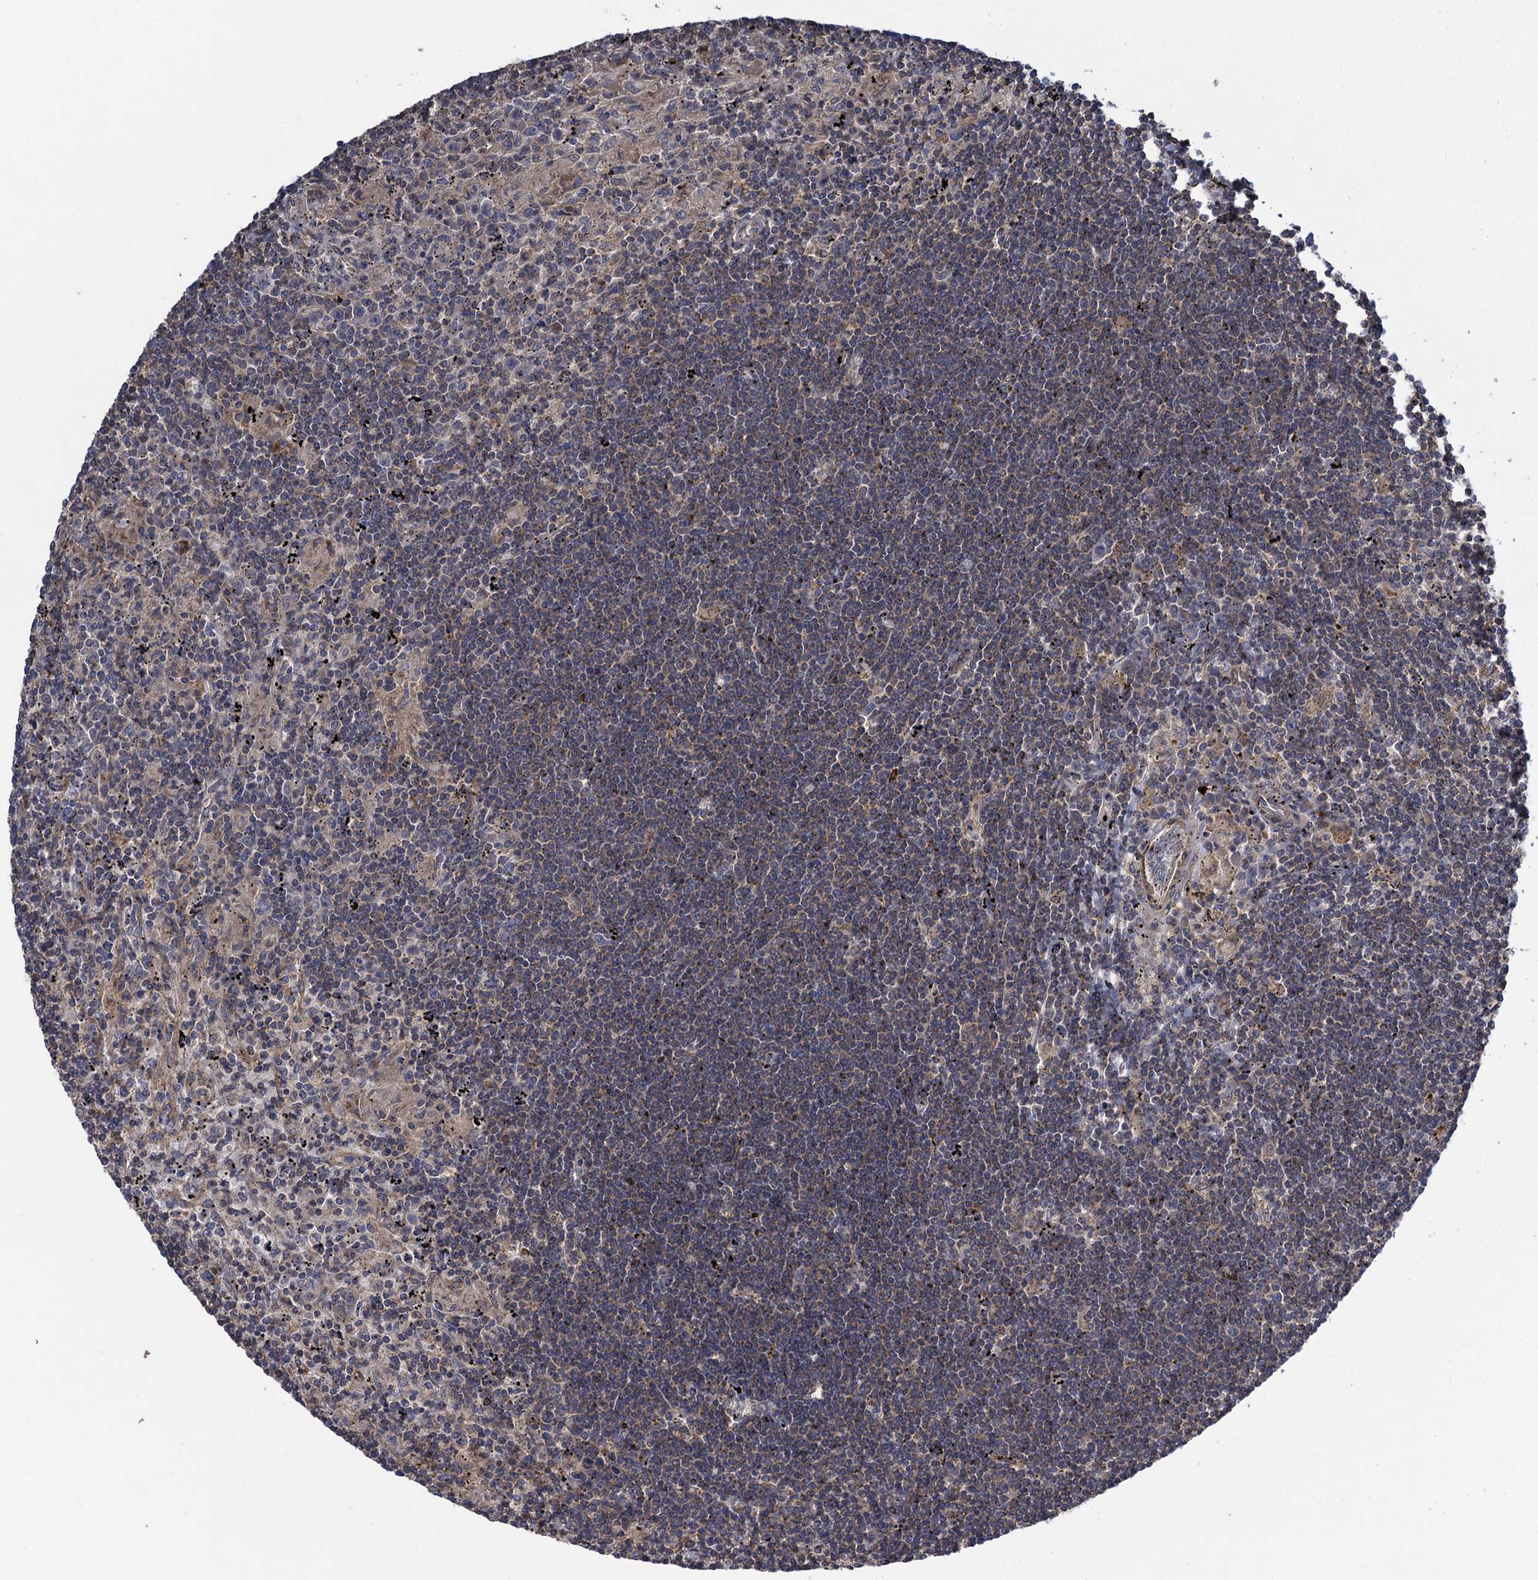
{"staining": {"intensity": "negative", "quantity": "none", "location": "none"}, "tissue": "lymphoma", "cell_type": "Tumor cells", "image_type": "cancer", "snomed": [{"axis": "morphology", "description": "Malignant lymphoma, non-Hodgkin's type, Low grade"}, {"axis": "topography", "description": "Spleen"}], "caption": "Tumor cells show no significant protein staining in low-grade malignant lymphoma, non-Hodgkin's type.", "gene": "WDR88", "patient": {"sex": "male", "age": 76}}